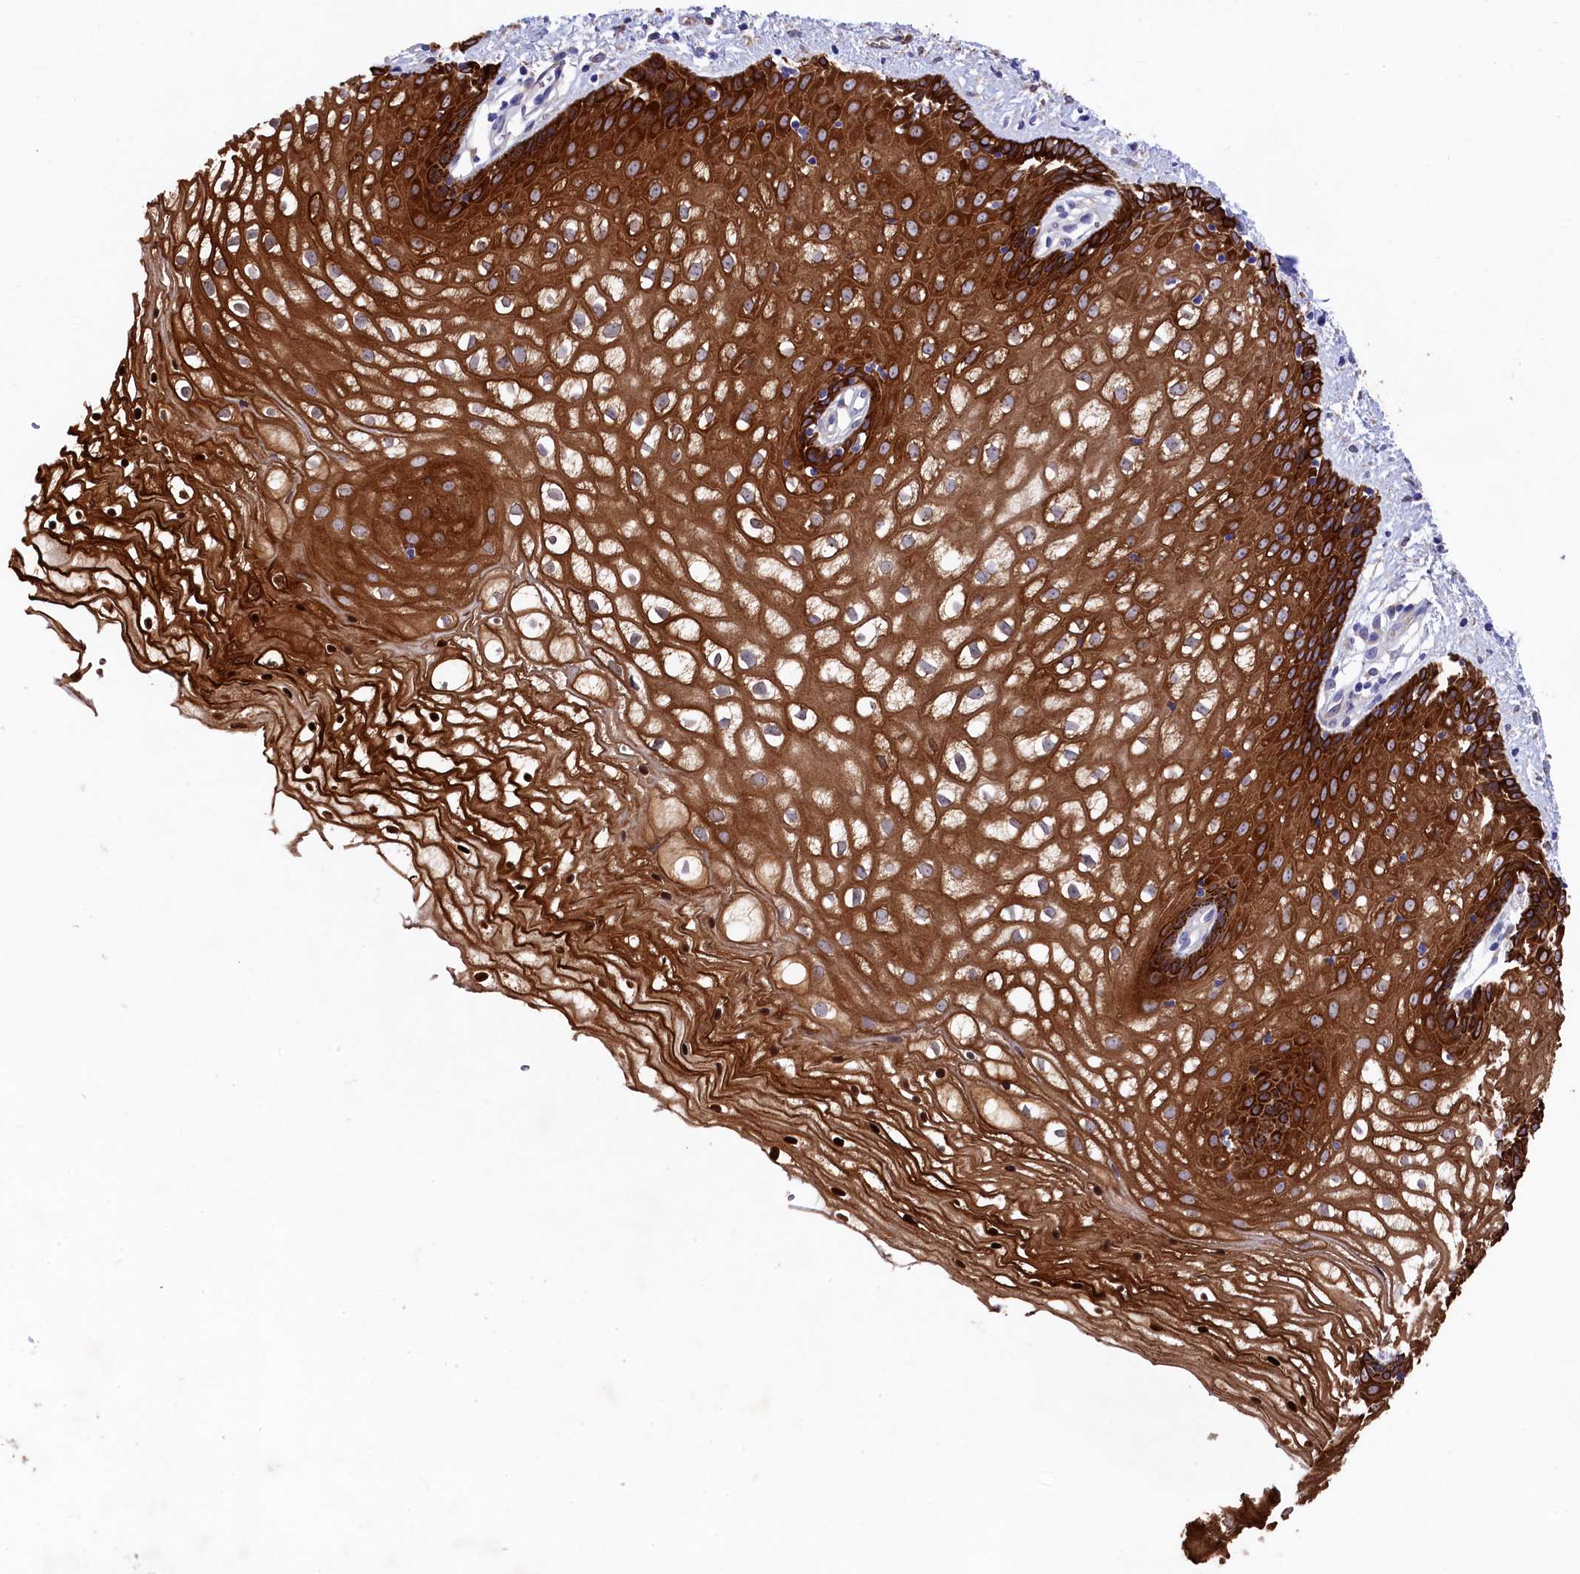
{"staining": {"intensity": "strong", "quantity": ">75%", "location": "cytoplasmic/membranous"}, "tissue": "vagina", "cell_type": "Squamous epithelial cells", "image_type": "normal", "snomed": [{"axis": "morphology", "description": "Normal tissue, NOS"}, {"axis": "topography", "description": "Vagina"}], "caption": "Benign vagina exhibits strong cytoplasmic/membranous positivity in about >75% of squamous epithelial cells (Stains: DAB (3,3'-diaminobenzidine) in brown, nuclei in blue, Microscopy: brightfield microscopy at high magnification)..", "gene": "LHFPL4", "patient": {"sex": "female", "age": 34}}